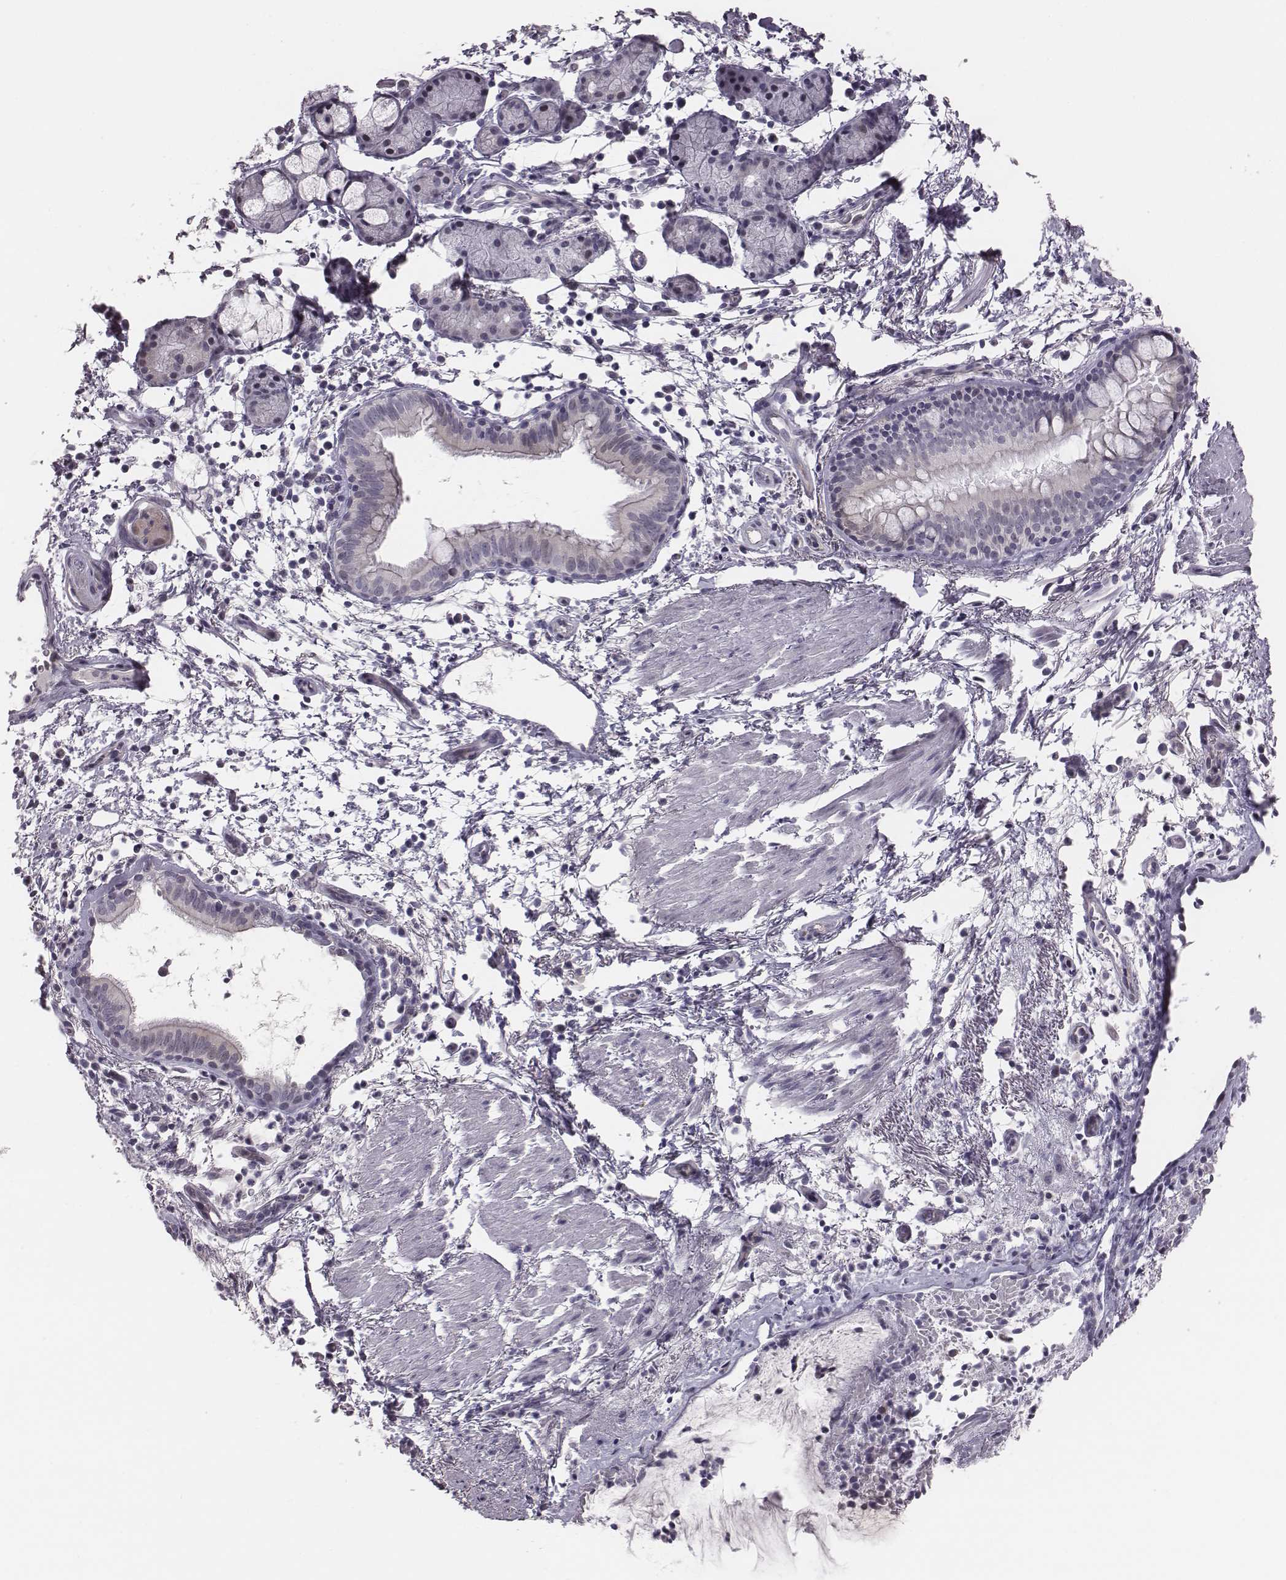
{"staining": {"intensity": "weak", "quantity": "<25%", "location": "cytoplasmic/membranous"}, "tissue": "bronchus", "cell_type": "Respiratory epithelial cells", "image_type": "normal", "snomed": [{"axis": "morphology", "description": "Normal tissue, NOS"}, {"axis": "topography", "description": "Bronchus"}], "caption": "Bronchus stained for a protein using immunohistochemistry demonstrates no positivity respiratory epithelial cells.", "gene": "CACNG4", "patient": {"sex": "female", "age": 64}}